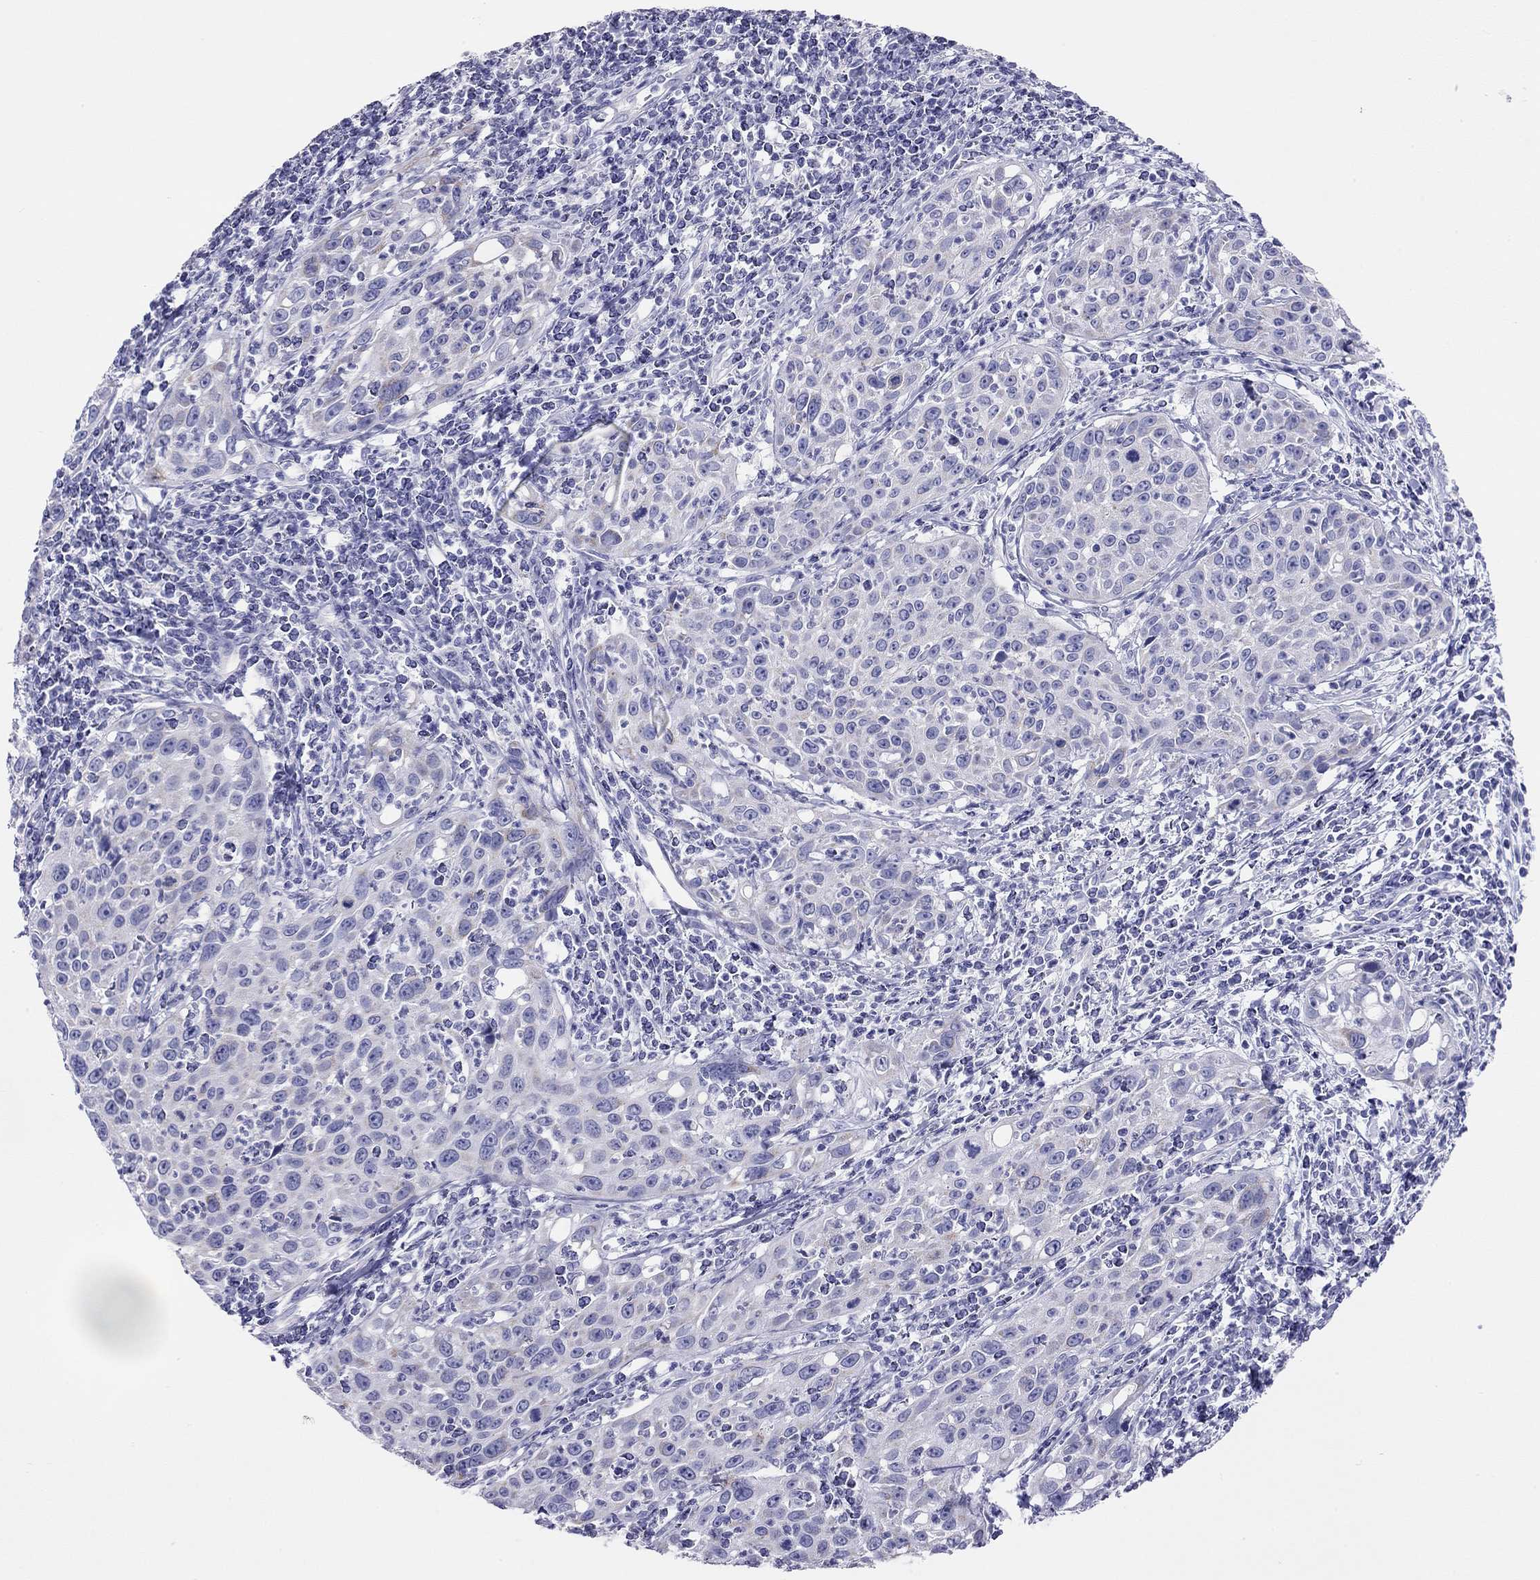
{"staining": {"intensity": "negative", "quantity": "none", "location": "none"}, "tissue": "cervical cancer", "cell_type": "Tumor cells", "image_type": "cancer", "snomed": [{"axis": "morphology", "description": "Squamous cell carcinoma, NOS"}, {"axis": "topography", "description": "Cervix"}], "caption": "Immunohistochemistry micrograph of neoplastic tissue: squamous cell carcinoma (cervical) stained with DAB (3,3'-diaminobenzidine) displays no significant protein staining in tumor cells.", "gene": "DPY19L2", "patient": {"sex": "female", "age": 26}}